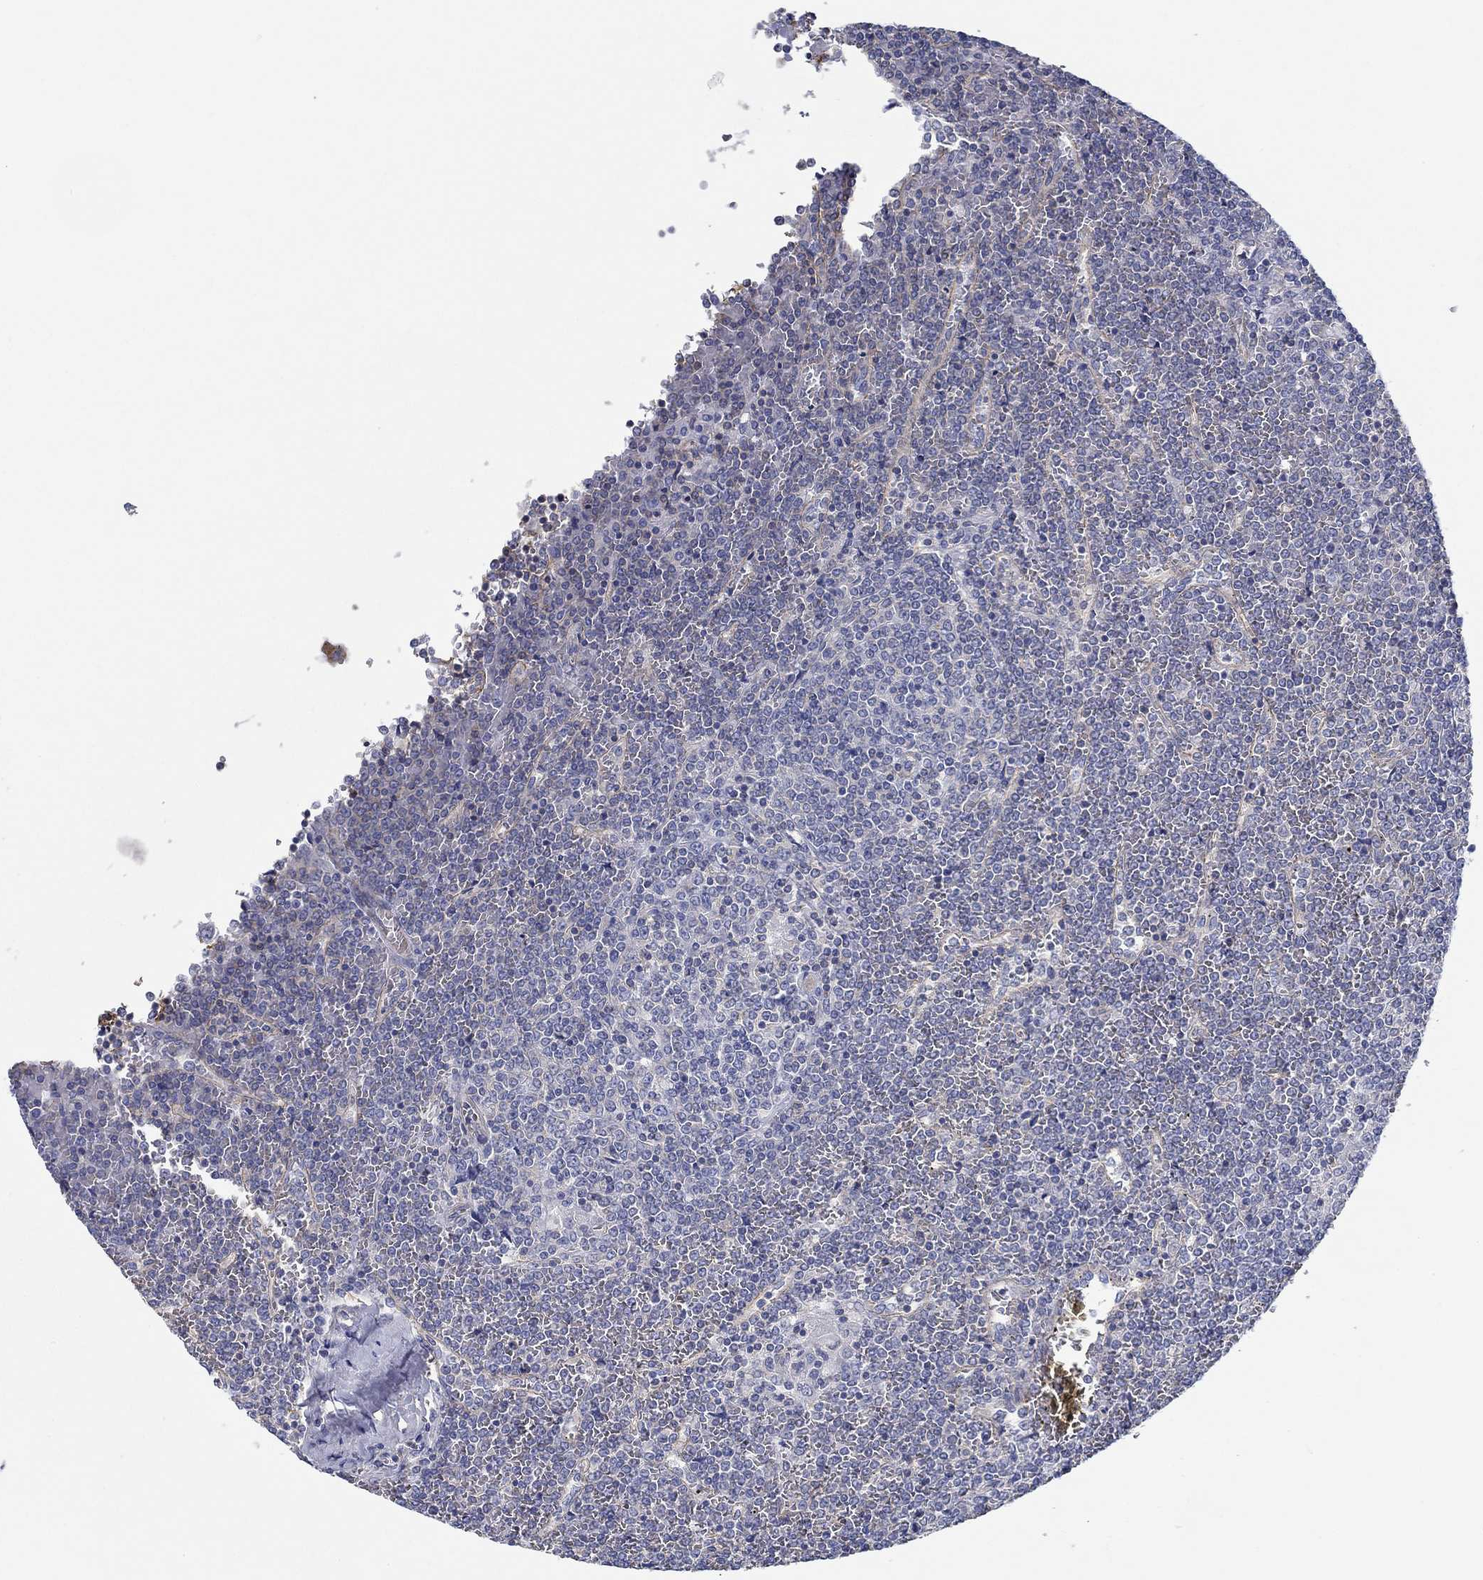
{"staining": {"intensity": "negative", "quantity": "none", "location": "none"}, "tissue": "lymphoma", "cell_type": "Tumor cells", "image_type": "cancer", "snomed": [{"axis": "morphology", "description": "Malignant lymphoma, non-Hodgkin's type, Low grade"}, {"axis": "topography", "description": "Spleen"}], "caption": "Immunohistochemical staining of human lymphoma displays no significant expression in tumor cells. Brightfield microscopy of IHC stained with DAB (3,3'-diaminobenzidine) (brown) and hematoxylin (blue), captured at high magnification.", "gene": "BBOF1", "patient": {"sex": "female", "age": 19}}